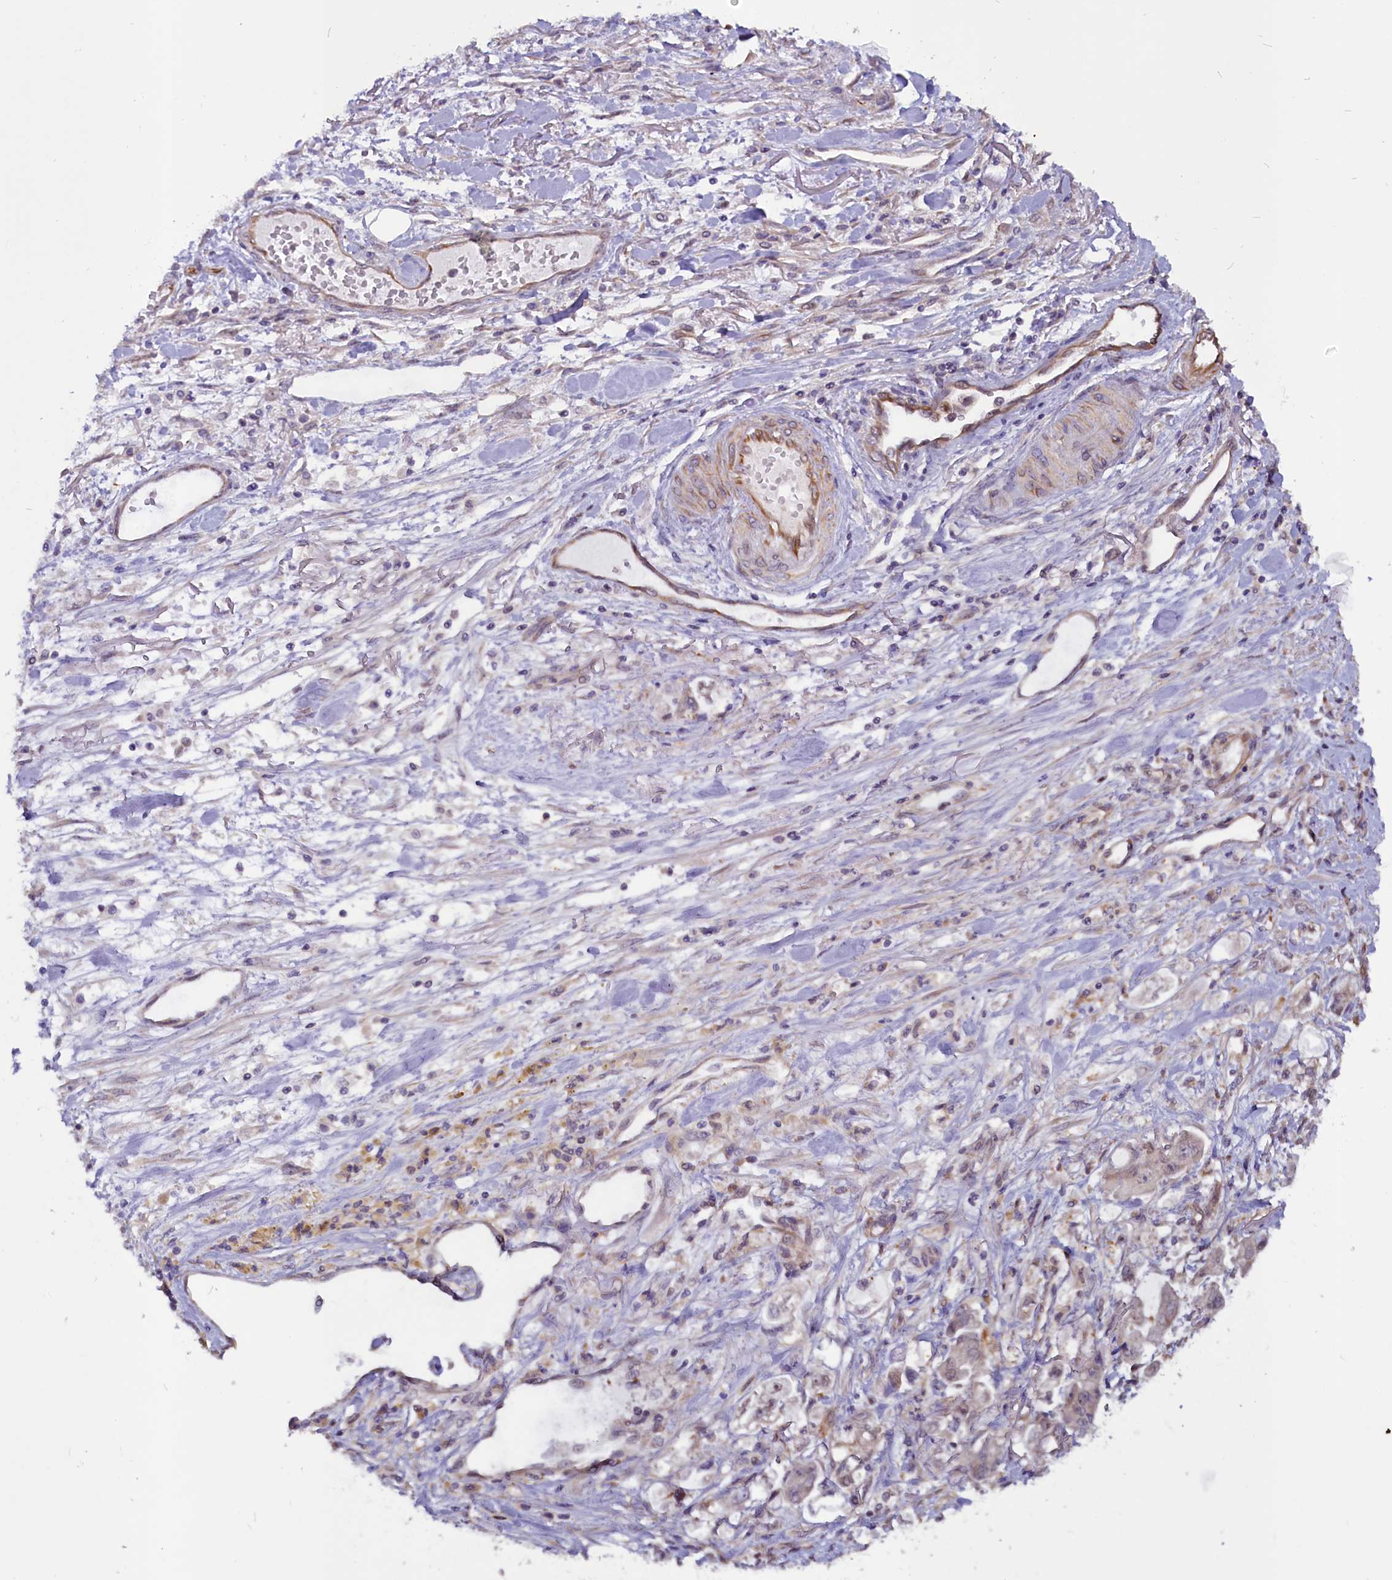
{"staining": {"intensity": "weak", "quantity": "<25%", "location": "nuclear"}, "tissue": "stomach cancer", "cell_type": "Tumor cells", "image_type": "cancer", "snomed": [{"axis": "morphology", "description": "Adenocarcinoma, NOS"}, {"axis": "topography", "description": "Stomach"}], "caption": "Human adenocarcinoma (stomach) stained for a protein using immunohistochemistry demonstrates no positivity in tumor cells.", "gene": "PDILT", "patient": {"sex": "male", "age": 62}}